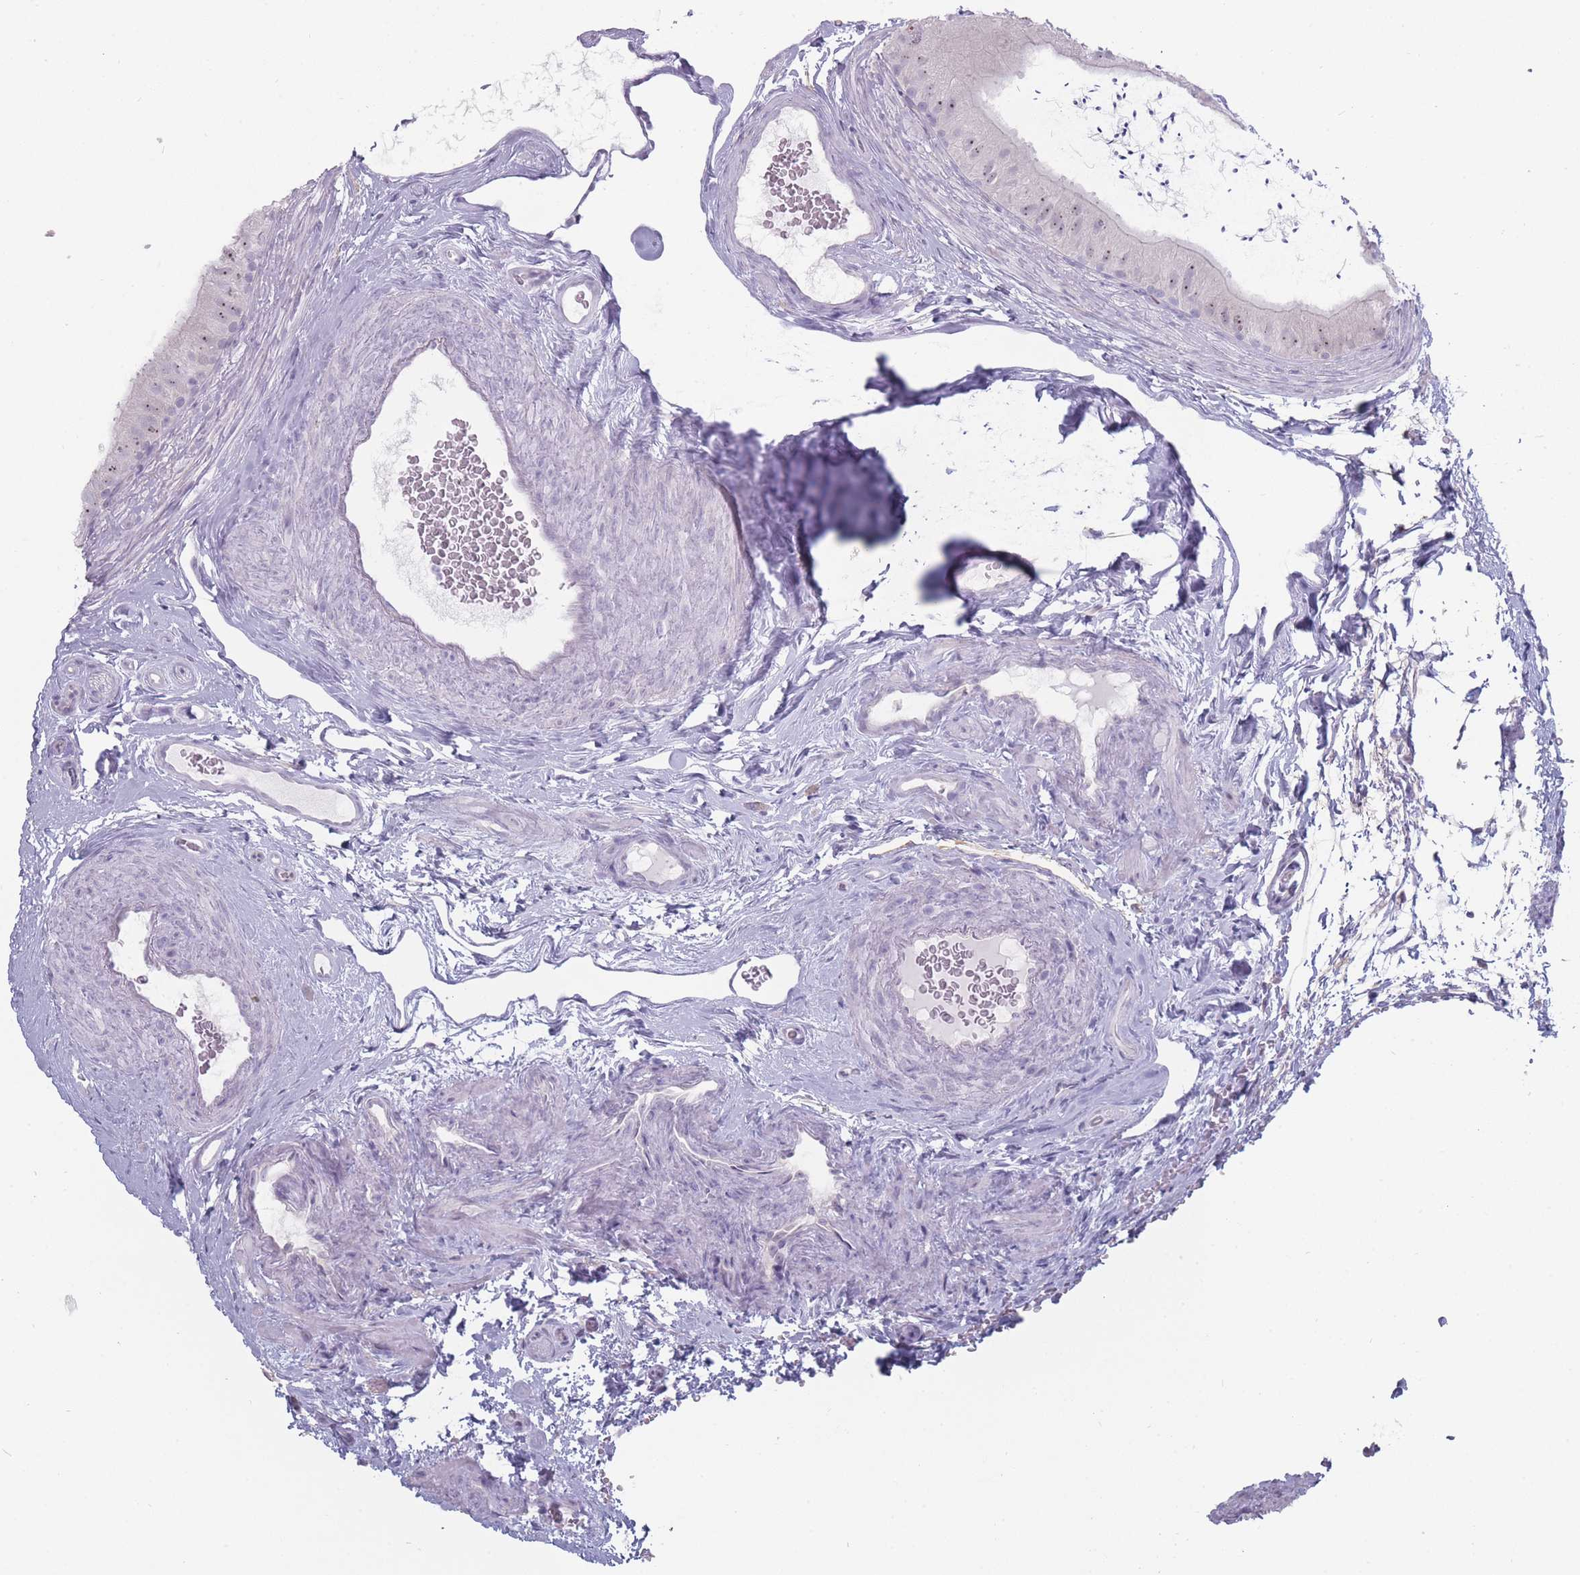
{"staining": {"intensity": "weak", "quantity": "<25%", "location": "nuclear"}, "tissue": "epididymis", "cell_type": "Glandular cells", "image_type": "normal", "snomed": [{"axis": "morphology", "description": "Normal tissue, NOS"}, {"axis": "topography", "description": "Epididymis"}], "caption": "Epididymis was stained to show a protein in brown. There is no significant expression in glandular cells. (DAB (3,3'-diaminobenzidine) IHC visualized using brightfield microscopy, high magnification).", "gene": "ROS1", "patient": {"sex": "male", "age": 50}}